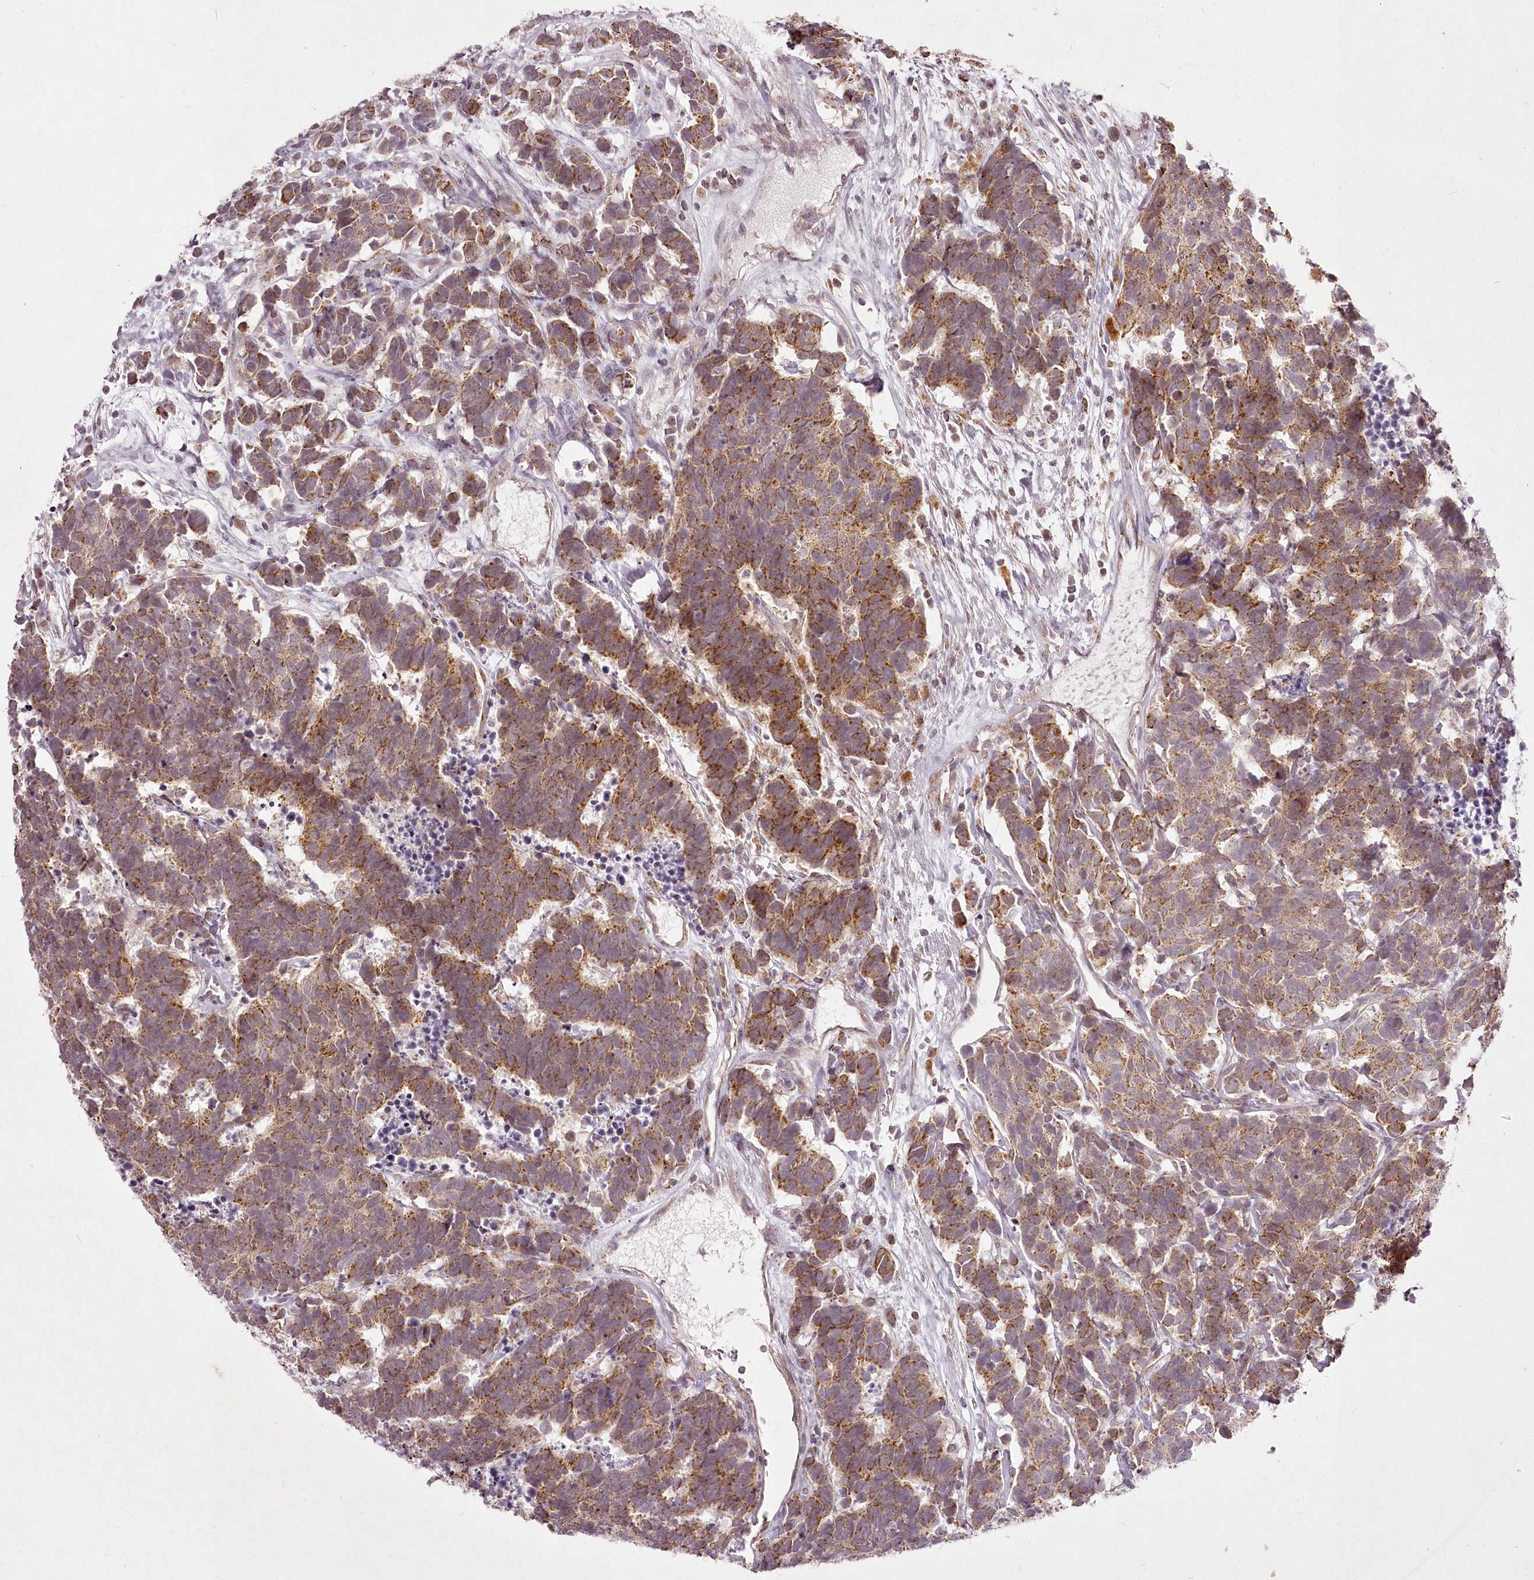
{"staining": {"intensity": "moderate", "quantity": ">75%", "location": "cytoplasmic/membranous"}, "tissue": "carcinoid", "cell_type": "Tumor cells", "image_type": "cancer", "snomed": [{"axis": "morphology", "description": "Carcinoma, NOS"}, {"axis": "morphology", "description": "Carcinoid, malignant, NOS"}, {"axis": "topography", "description": "Urinary bladder"}], "caption": "Immunohistochemical staining of carcinoid shows medium levels of moderate cytoplasmic/membranous staining in about >75% of tumor cells.", "gene": "CHCHD2", "patient": {"sex": "male", "age": 57}}